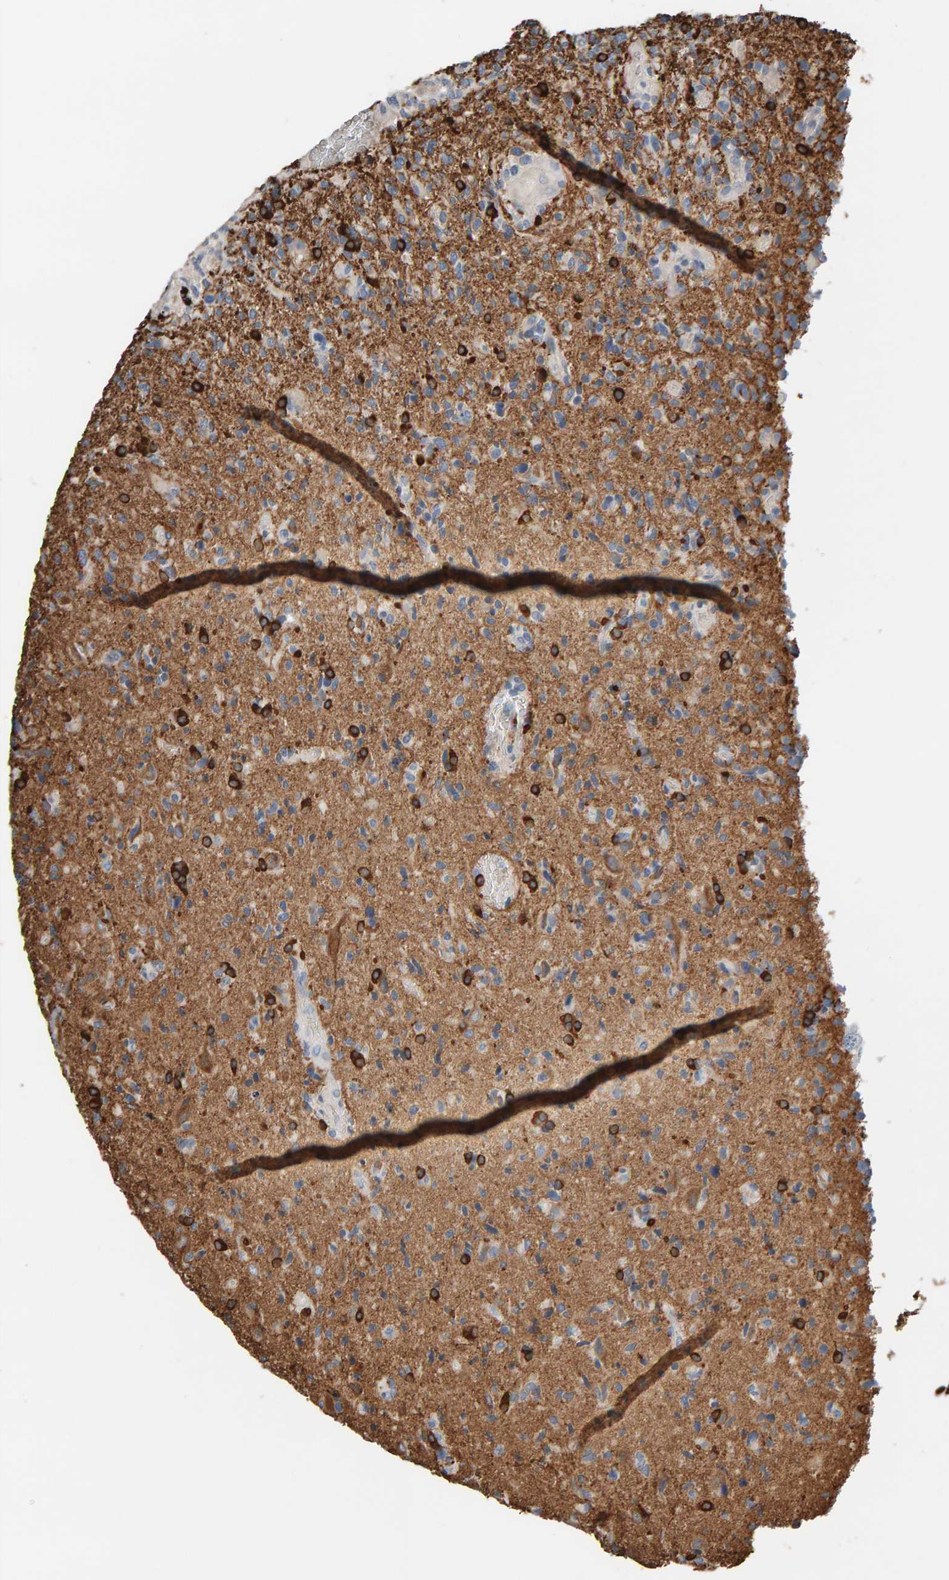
{"staining": {"intensity": "moderate", "quantity": "25%-75%", "location": "cytoplasmic/membranous"}, "tissue": "glioma", "cell_type": "Tumor cells", "image_type": "cancer", "snomed": [{"axis": "morphology", "description": "Glioma, malignant, High grade"}, {"axis": "topography", "description": "Brain"}], "caption": "Immunohistochemistry (IHC) of high-grade glioma (malignant) exhibits medium levels of moderate cytoplasmic/membranous expression in approximately 25%-75% of tumor cells.", "gene": "IPPK", "patient": {"sex": "male", "age": 72}}